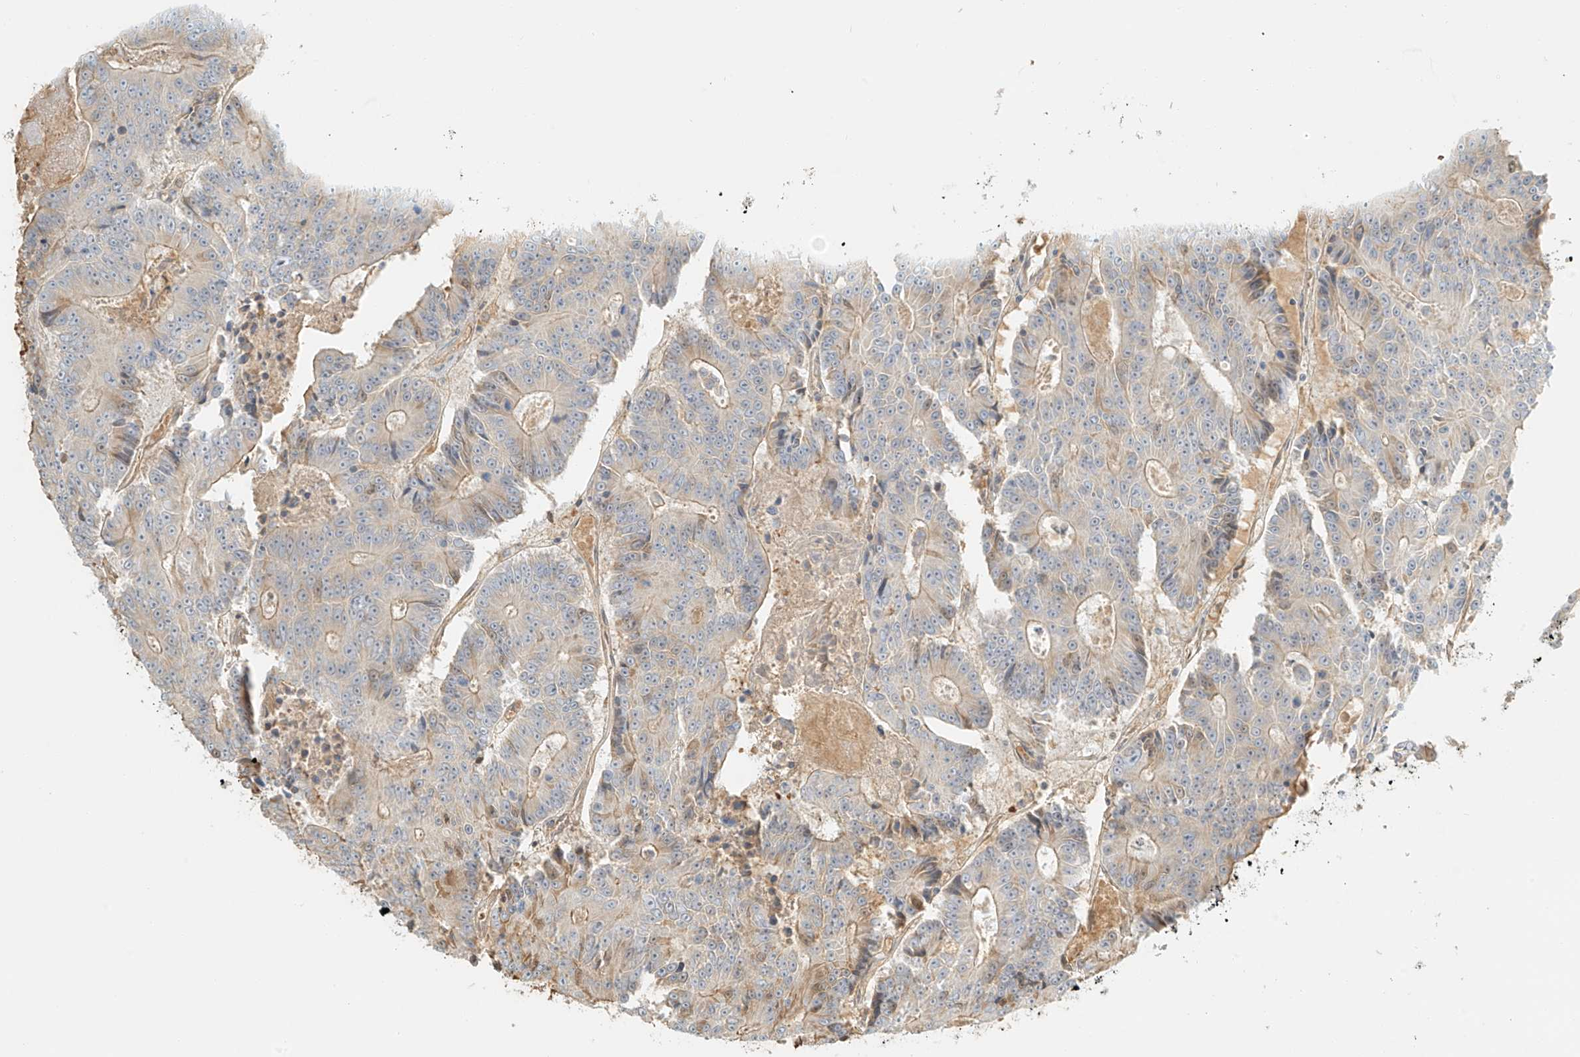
{"staining": {"intensity": "negative", "quantity": "none", "location": "none"}, "tissue": "colorectal cancer", "cell_type": "Tumor cells", "image_type": "cancer", "snomed": [{"axis": "morphology", "description": "Adenocarcinoma, NOS"}, {"axis": "topography", "description": "Colon"}], "caption": "An immunohistochemistry image of adenocarcinoma (colorectal) is shown. There is no staining in tumor cells of adenocarcinoma (colorectal).", "gene": "UPK1B", "patient": {"sex": "male", "age": 83}}